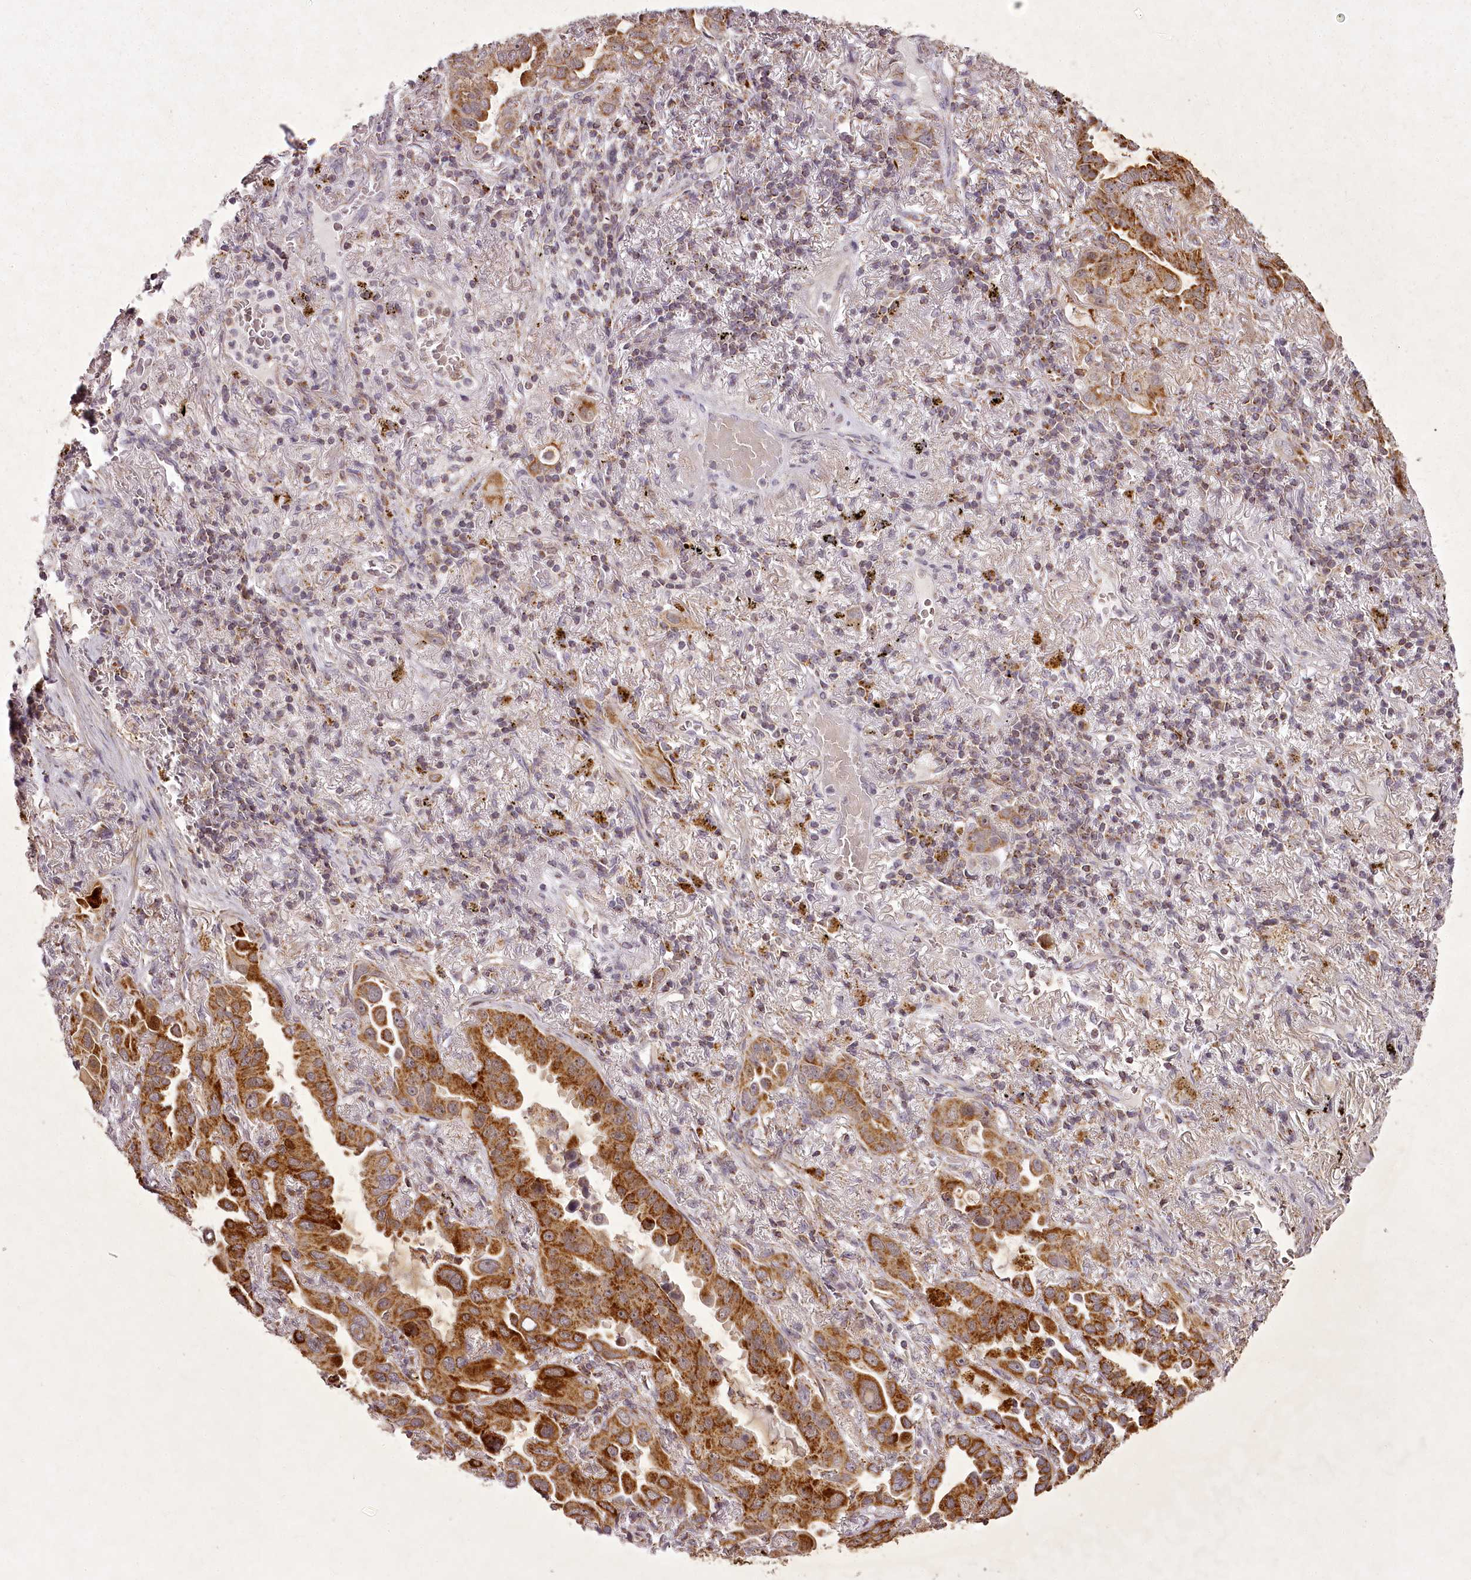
{"staining": {"intensity": "strong", "quantity": "25%-75%", "location": "cytoplasmic/membranous"}, "tissue": "lung cancer", "cell_type": "Tumor cells", "image_type": "cancer", "snomed": [{"axis": "morphology", "description": "Adenocarcinoma, NOS"}, {"axis": "topography", "description": "Lung"}], "caption": "Lung cancer was stained to show a protein in brown. There is high levels of strong cytoplasmic/membranous positivity in about 25%-75% of tumor cells. (DAB (3,3'-diaminobenzidine) IHC with brightfield microscopy, high magnification).", "gene": "CHCHD2", "patient": {"sex": "male", "age": 64}}